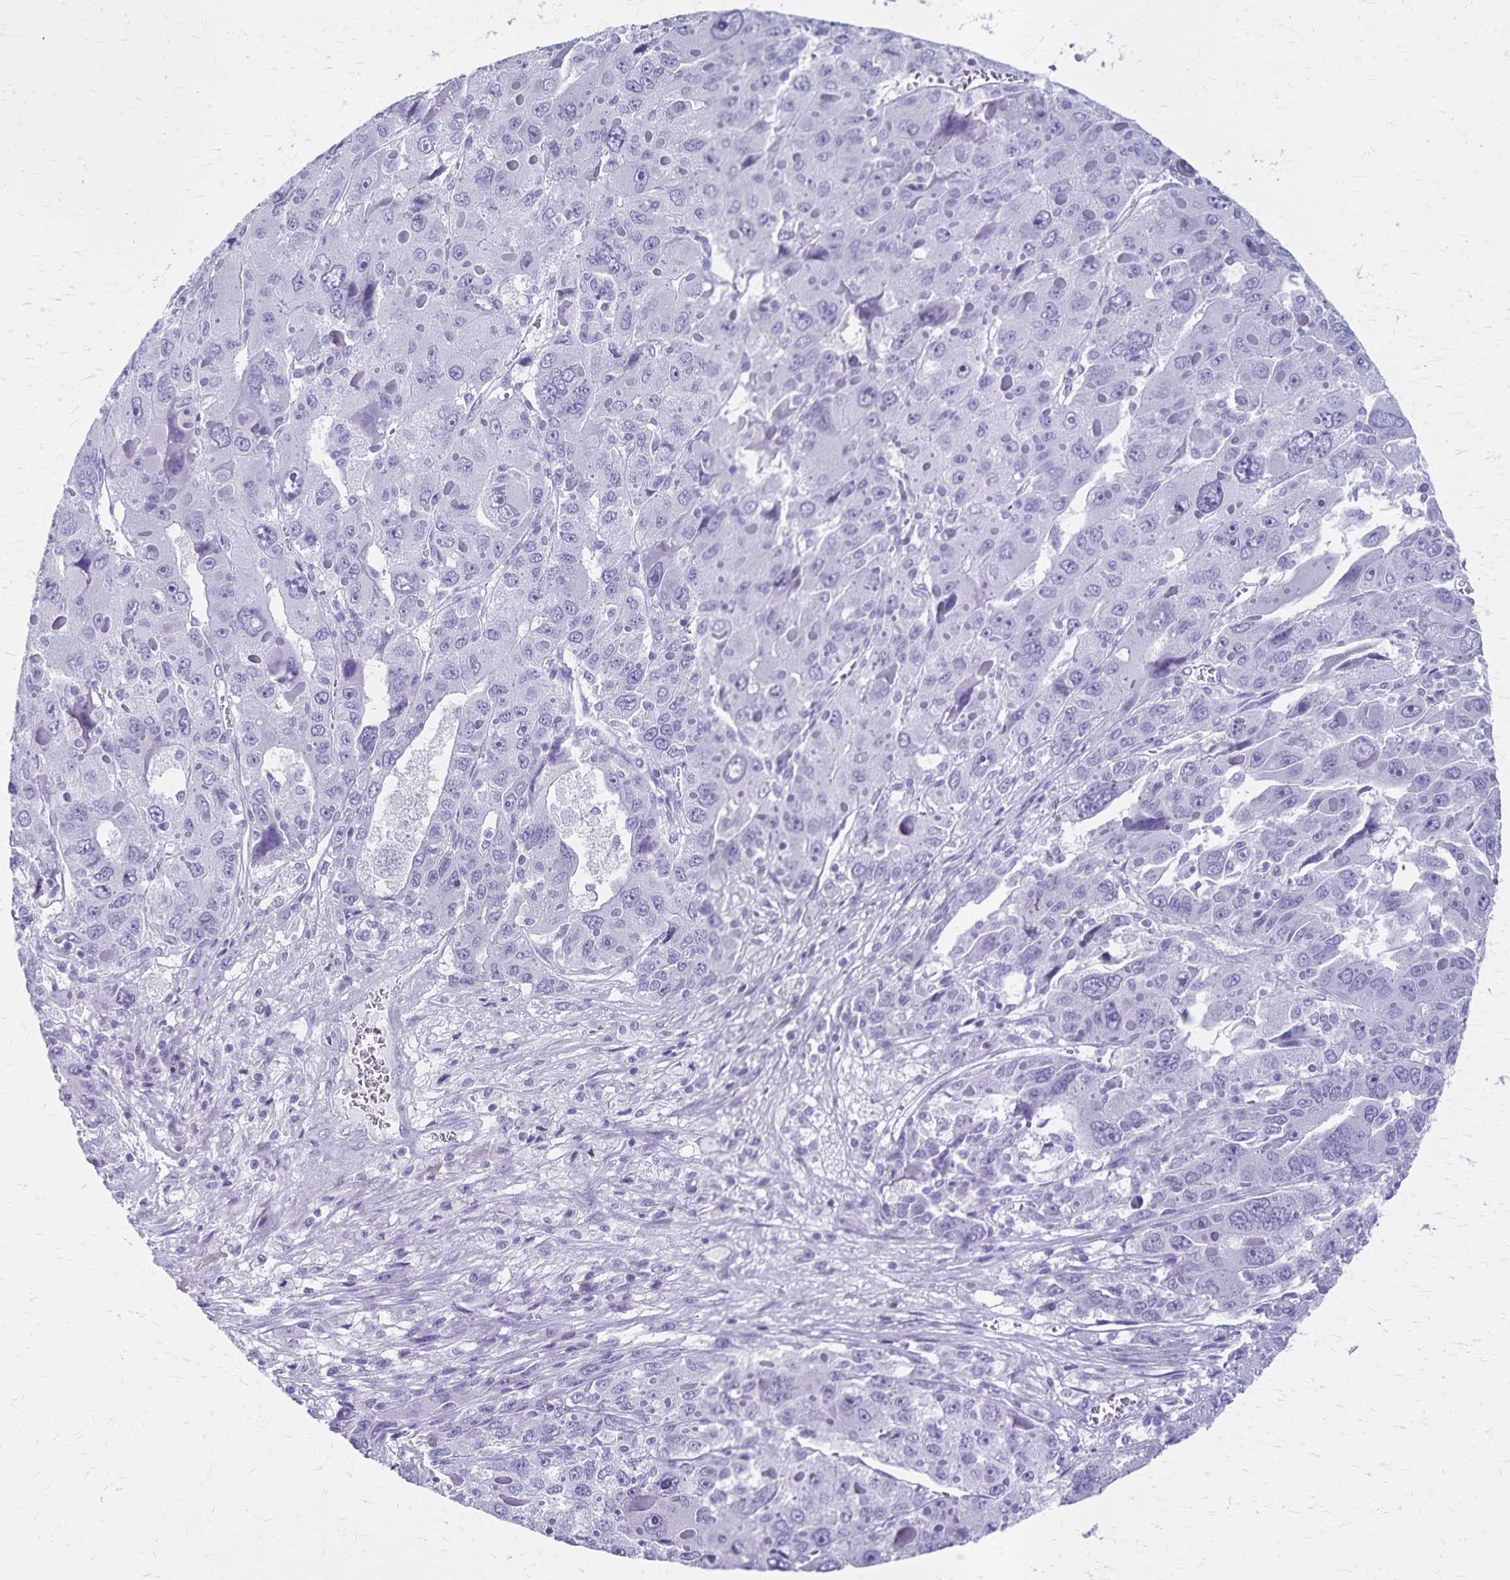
{"staining": {"intensity": "negative", "quantity": "none", "location": "none"}, "tissue": "liver cancer", "cell_type": "Tumor cells", "image_type": "cancer", "snomed": [{"axis": "morphology", "description": "Carcinoma, Hepatocellular, NOS"}, {"axis": "topography", "description": "Liver"}], "caption": "IHC of human hepatocellular carcinoma (liver) shows no expression in tumor cells. Brightfield microscopy of immunohistochemistry (IHC) stained with DAB (brown) and hematoxylin (blue), captured at high magnification.", "gene": "GPBAR1", "patient": {"sex": "female", "age": 41}}